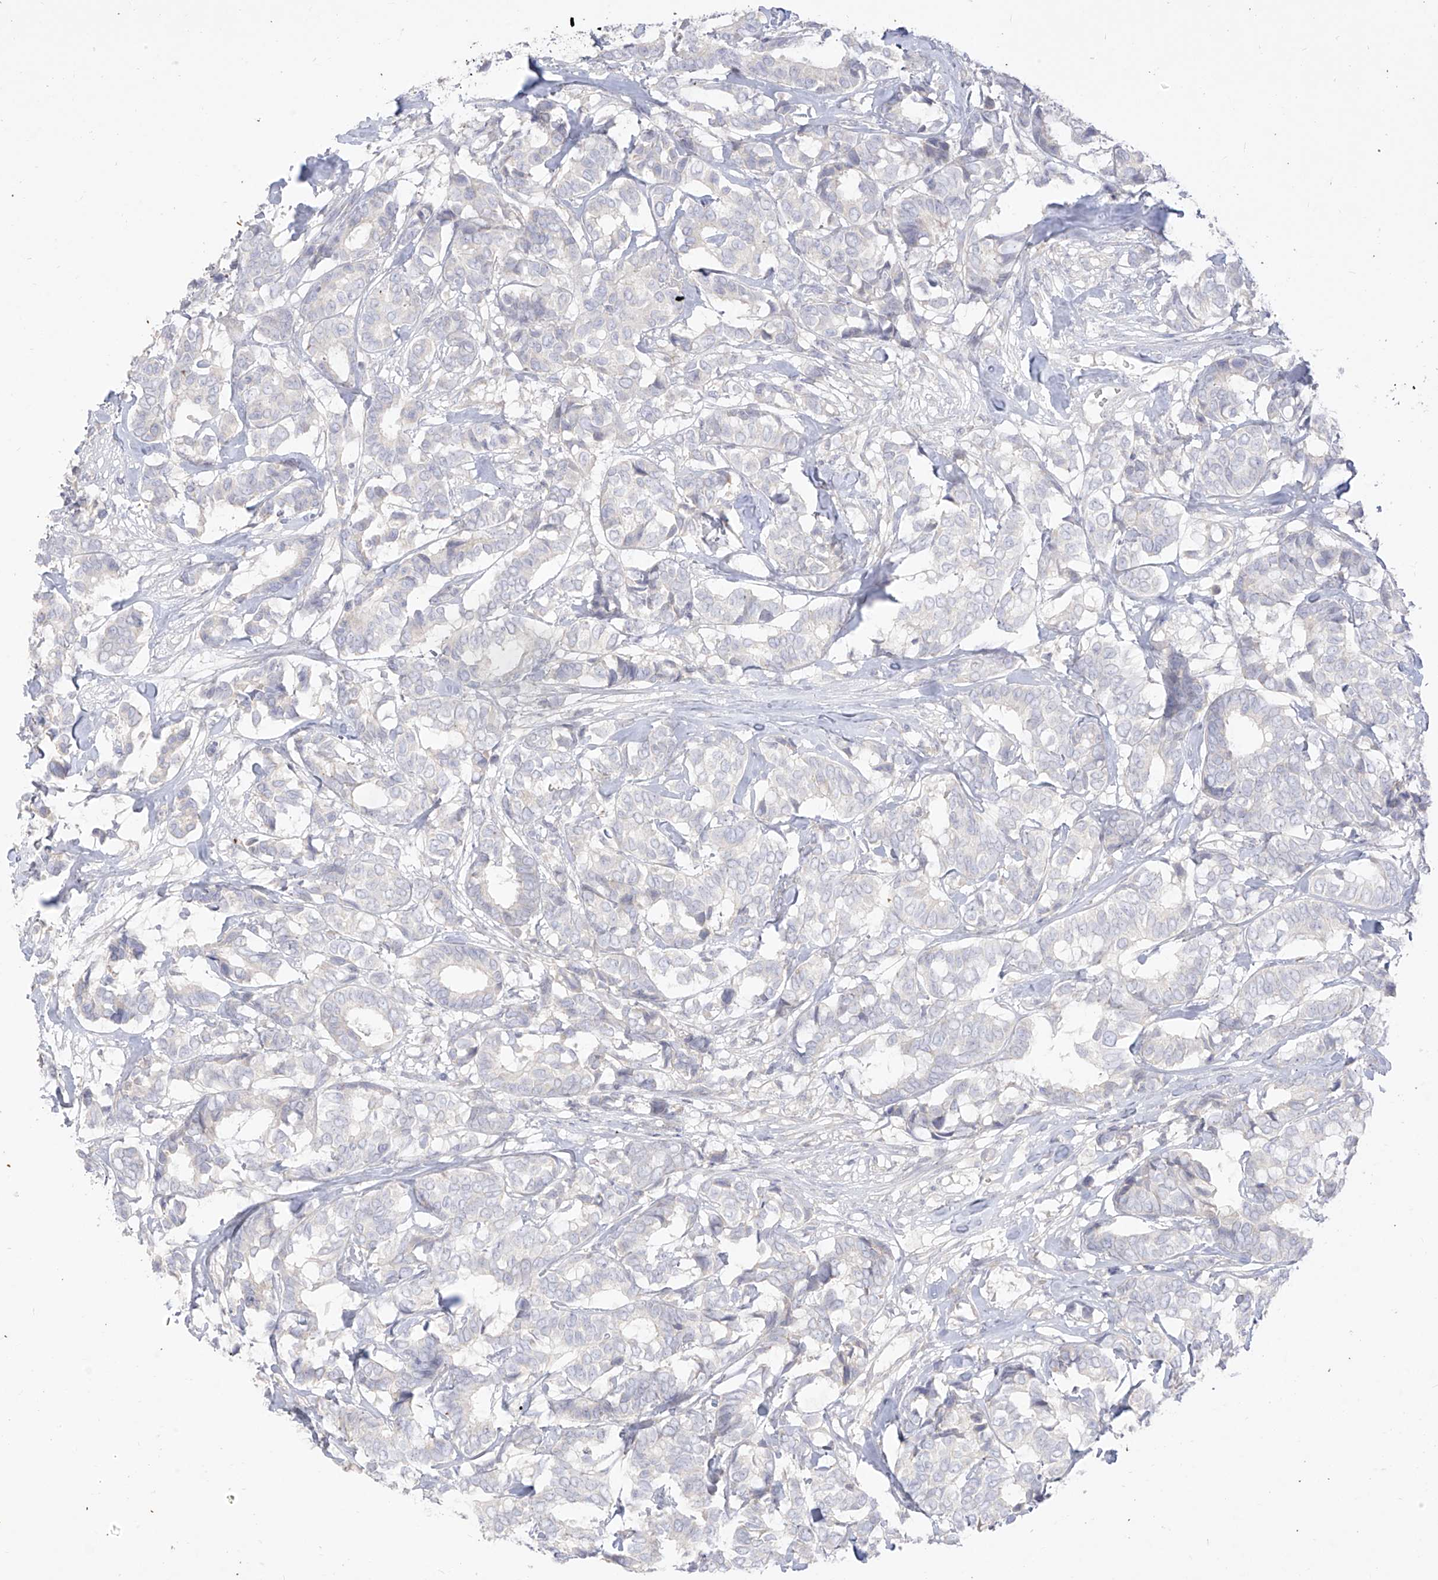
{"staining": {"intensity": "negative", "quantity": "none", "location": "none"}, "tissue": "breast cancer", "cell_type": "Tumor cells", "image_type": "cancer", "snomed": [{"axis": "morphology", "description": "Duct carcinoma"}, {"axis": "topography", "description": "Breast"}], "caption": "An image of breast infiltrating ductal carcinoma stained for a protein demonstrates no brown staining in tumor cells.", "gene": "ARHGEF40", "patient": {"sex": "female", "age": 87}}